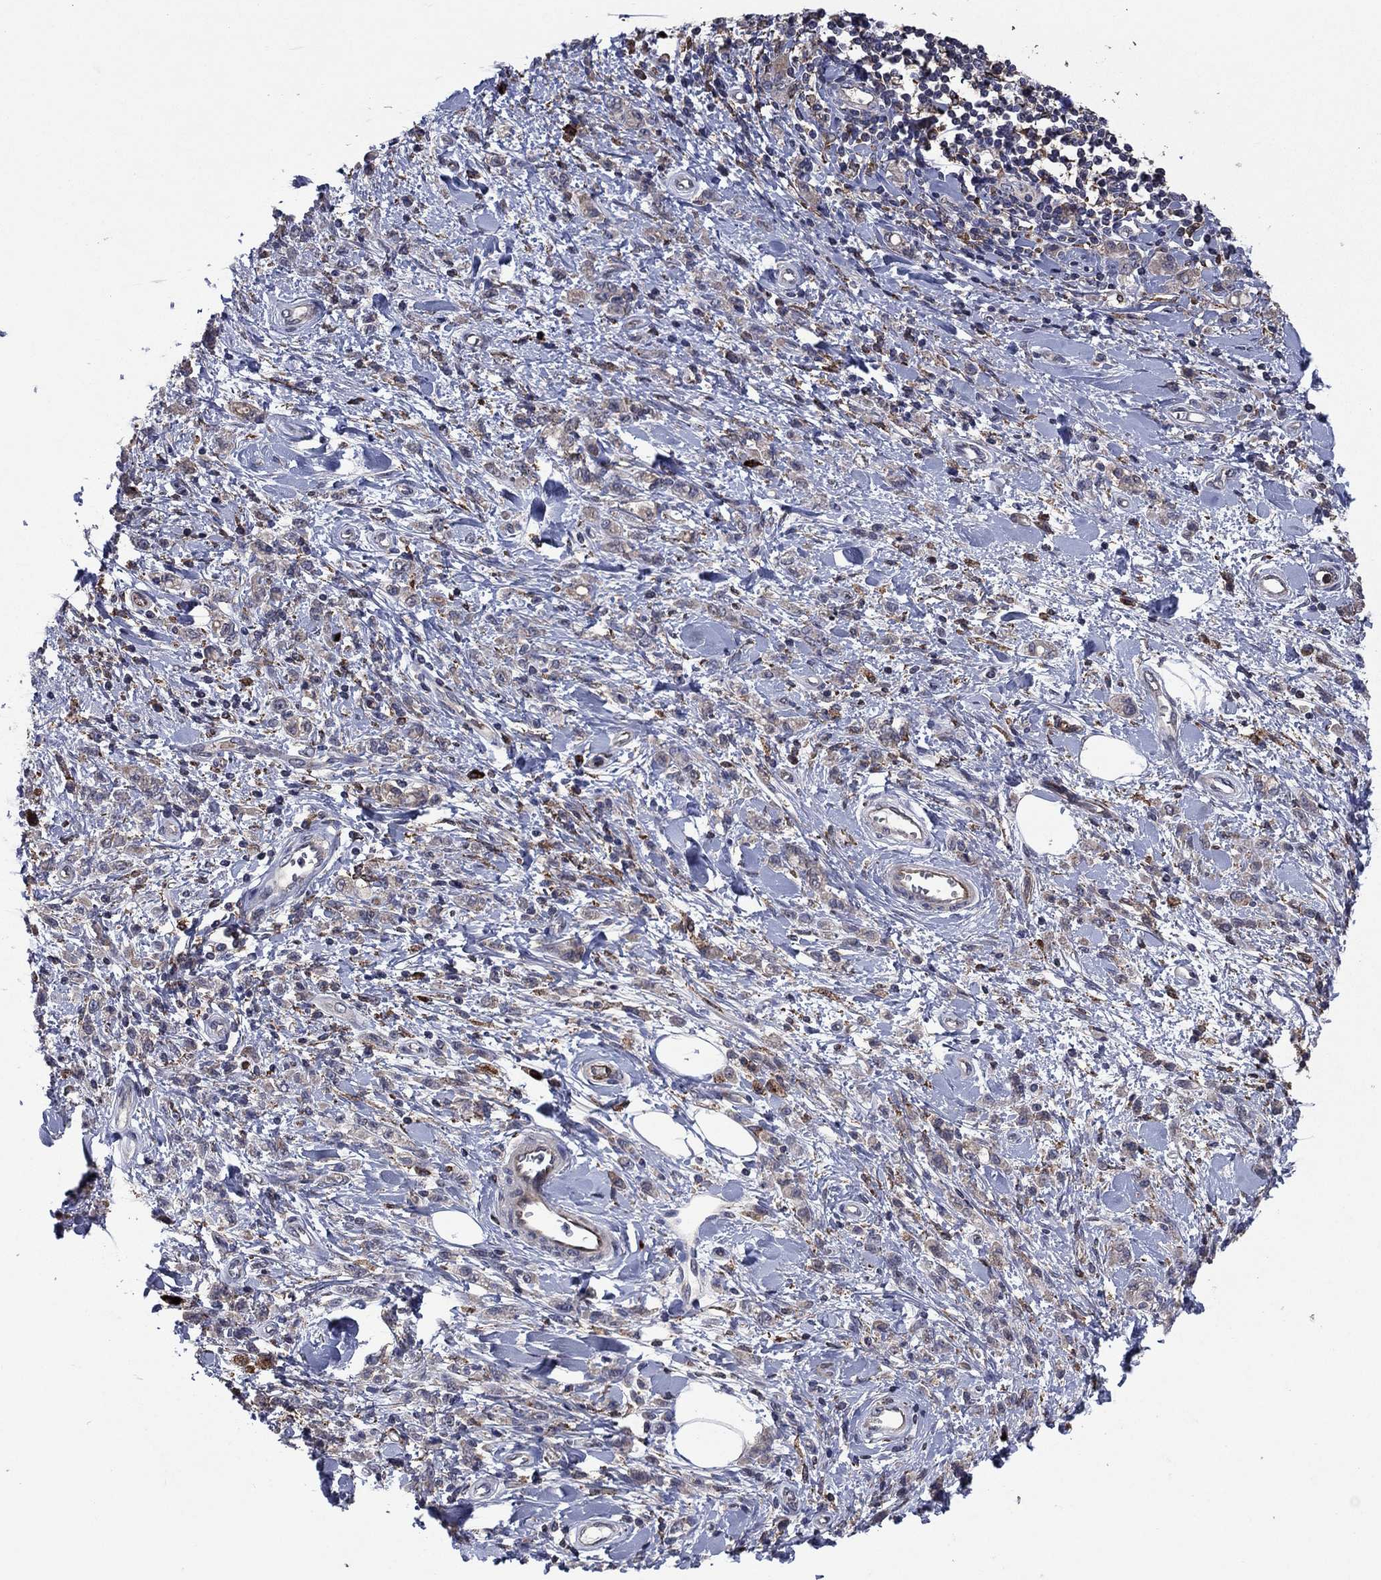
{"staining": {"intensity": "weak", "quantity": ">75%", "location": "cytoplasmic/membranous"}, "tissue": "stomach cancer", "cell_type": "Tumor cells", "image_type": "cancer", "snomed": [{"axis": "morphology", "description": "Adenocarcinoma, NOS"}, {"axis": "topography", "description": "Stomach"}], "caption": "Protein expression analysis of stomach adenocarcinoma reveals weak cytoplasmic/membranous positivity in approximately >75% of tumor cells. The staining is performed using DAB (3,3'-diaminobenzidine) brown chromogen to label protein expression. The nuclei are counter-stained blue using hematoxylin.", "gene": "MEA1", "patient": {"sex": "male", "age": 77}}